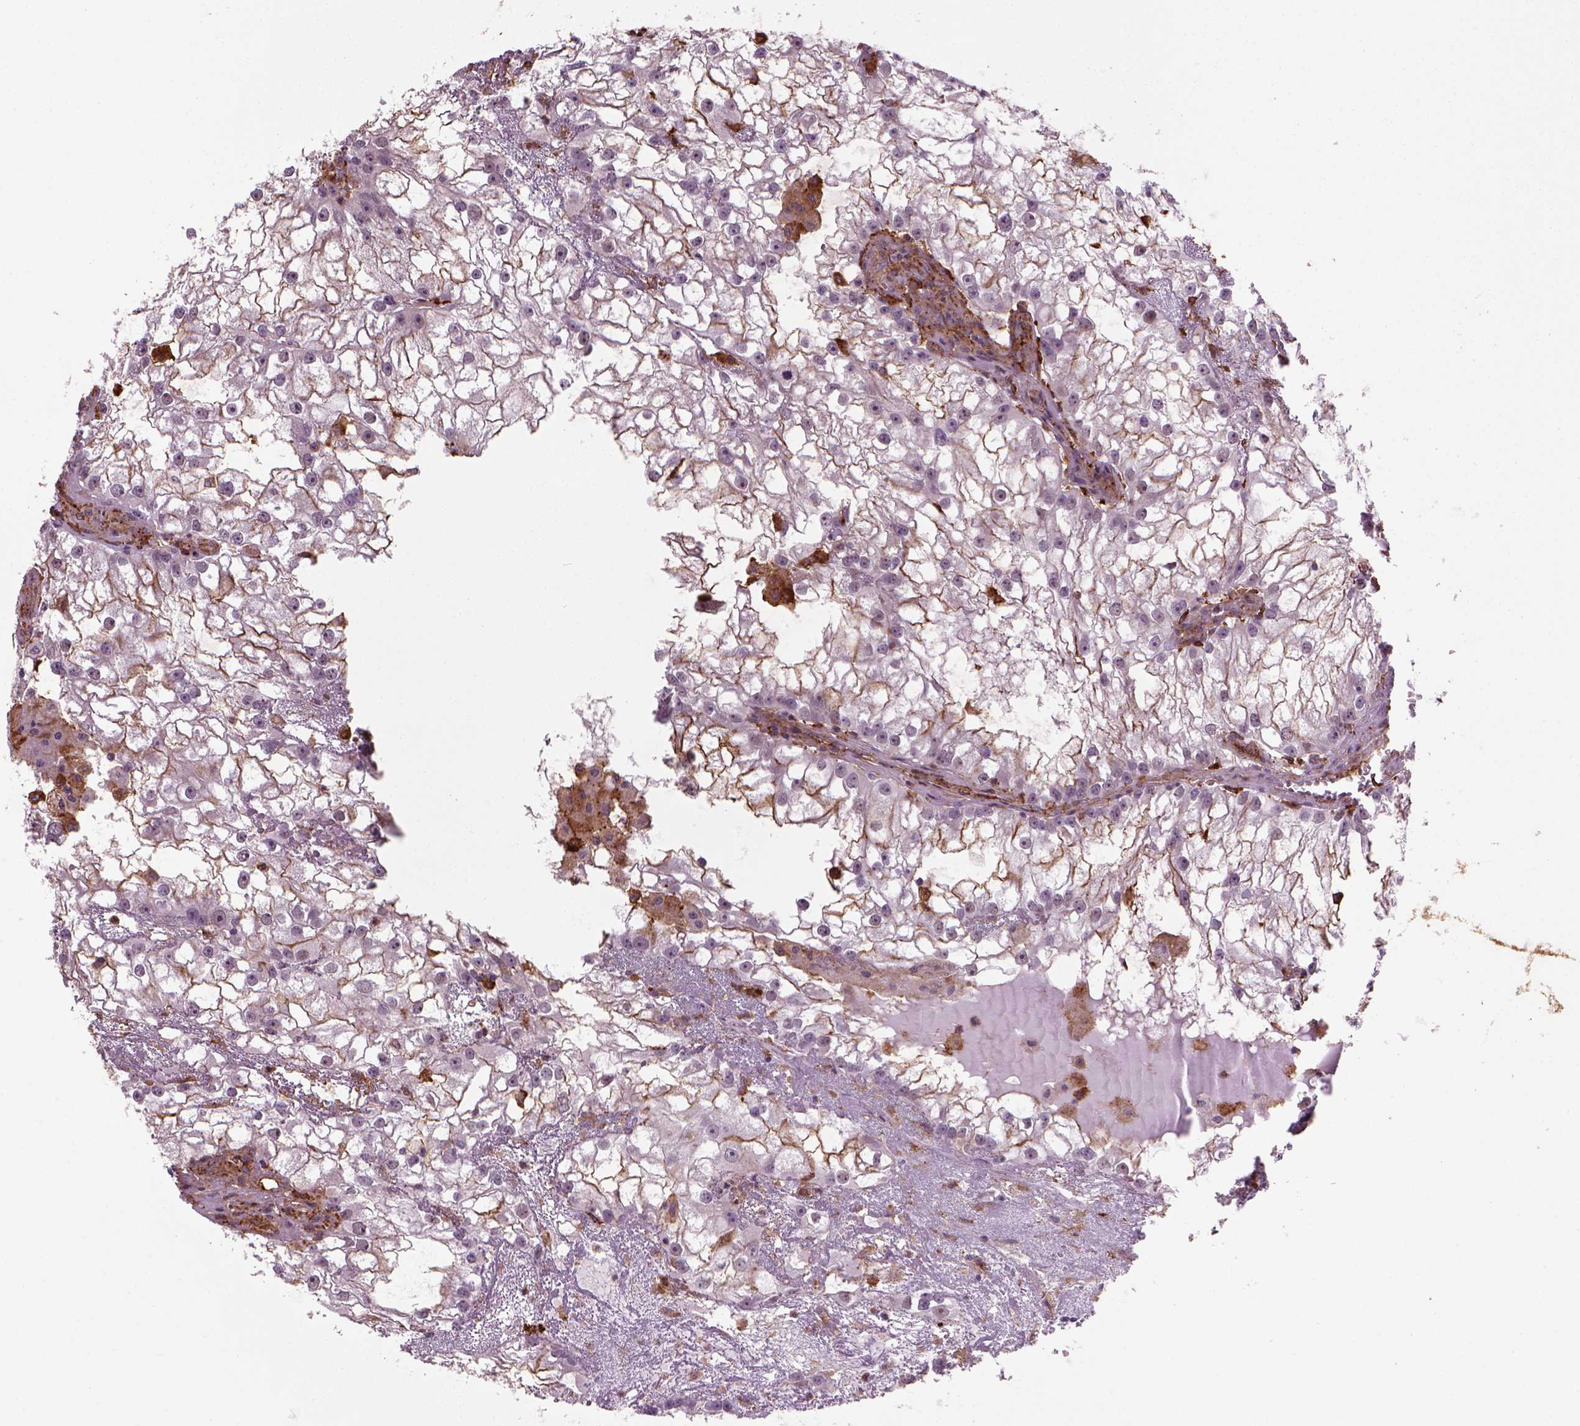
{"staining": {"intensity": "moderate", "quantity": "25%-75%", "location": "cytoplasmic/membranous"}, "tissue": "renal cancer", "cell_type": "Tumor cells", "image_type": "cancer", "snomed": [{"axis": "morphology", "description": "Adenocarcinoma, NOS"}, {"axis": "topography", "description": "Kidney"}], "caption": "Immunohistochemistry (IHC) micrograph of human renal cancer (adenocarcinoma) stained for a protein (brown), which shows medium levels of moderate cytoplasmic/membranous positivity in approximately 25%-75% of tumor cells.", "gene": "MARCKS", "patient": {"sex": "male", "age": 59}}